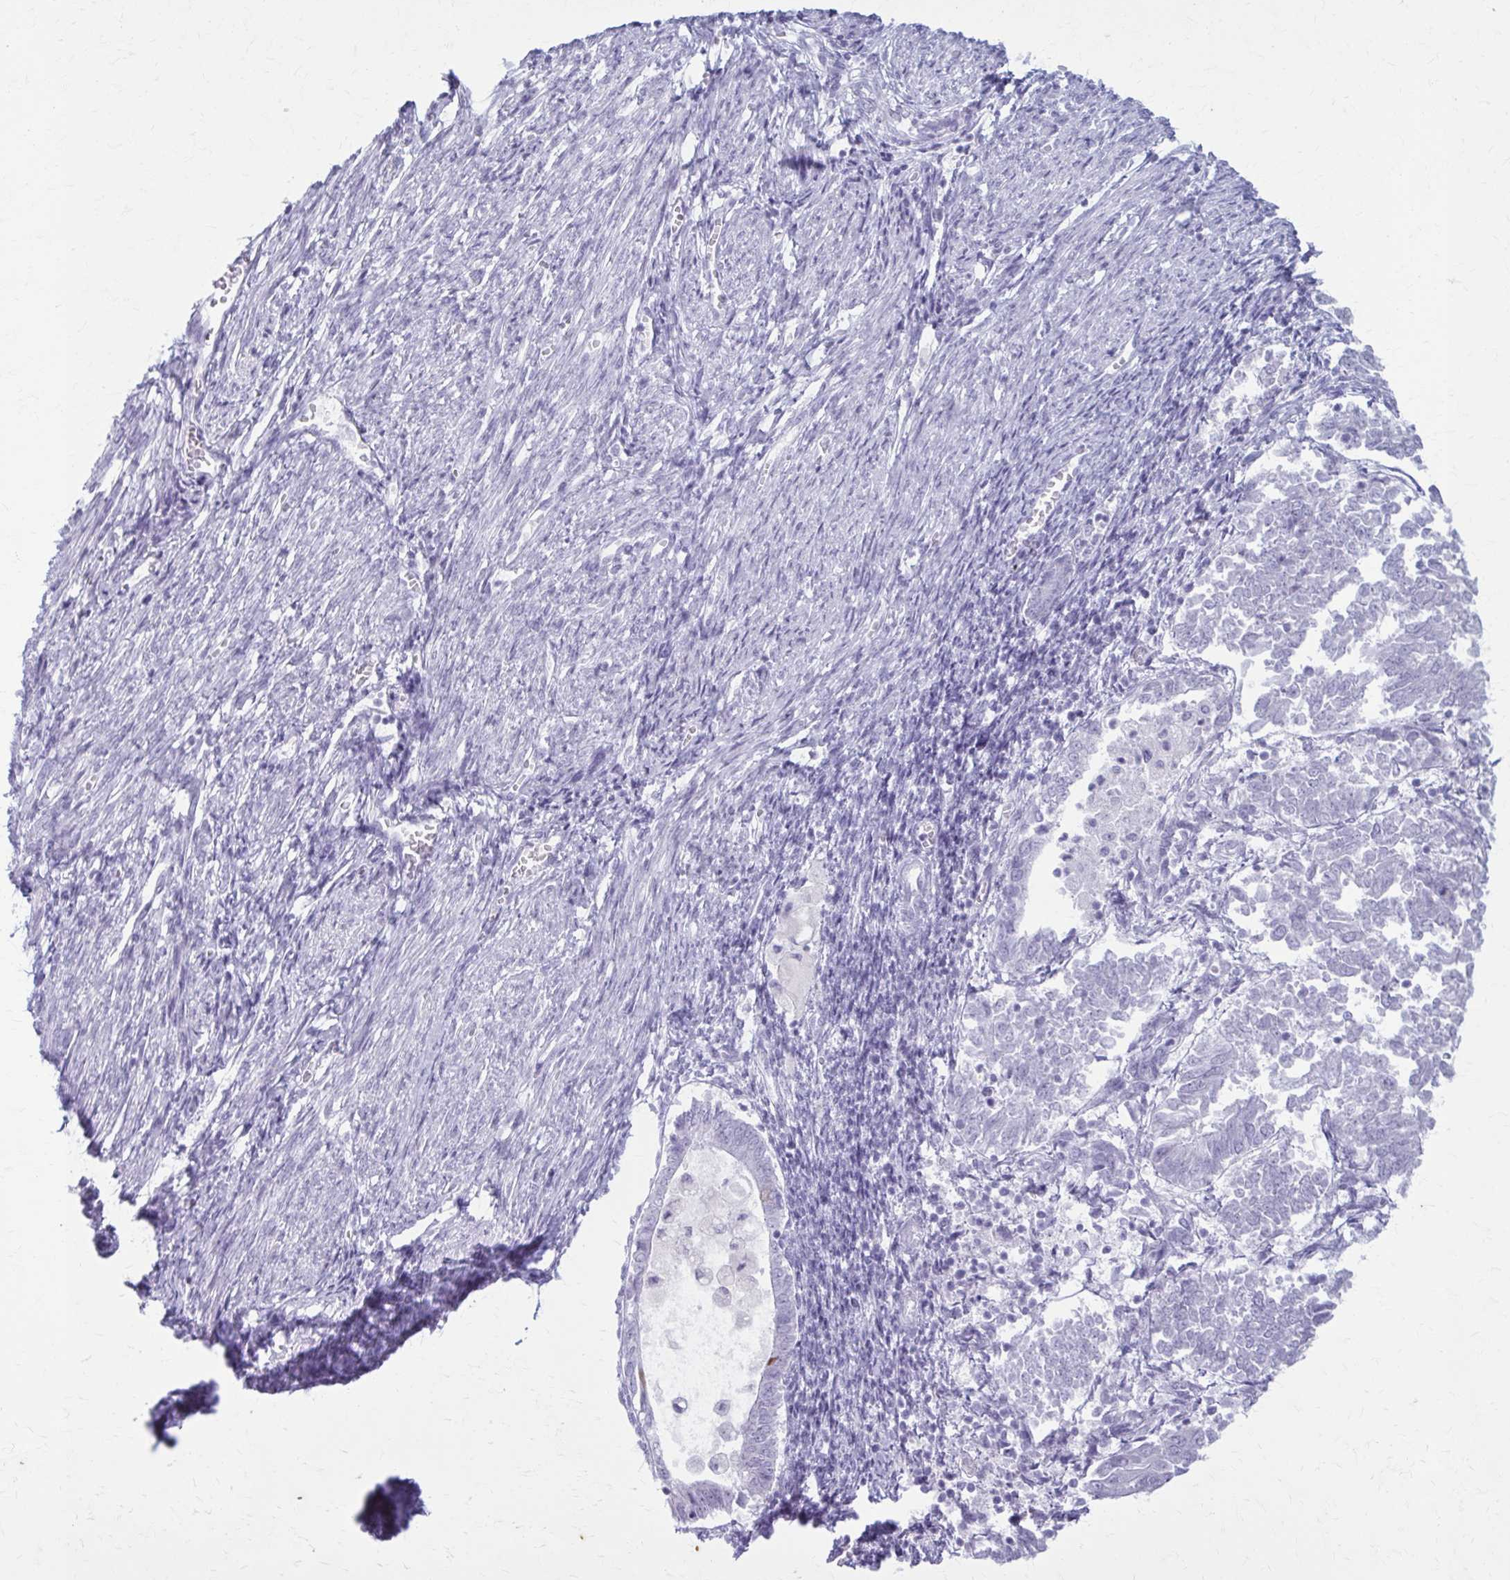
{"staining": {"intensity": "negative", "quantity": "none", "location": "none"}, "tissue": "endometrial cancer", "cell_type": "Tumor cells", "image_type": "cancer", "snomed": [{"axis": "morphology", "description": "Adenocarcinoma, NOS"}, {"axis": "topography", "description": "Endometrium"}], "caption": "Micrograph shows no significant protein positivity in tumor cells of adenocarcinoma (endometrial).", "gene": "KRT5", "patient": {"sex": "female", "age": 65}}